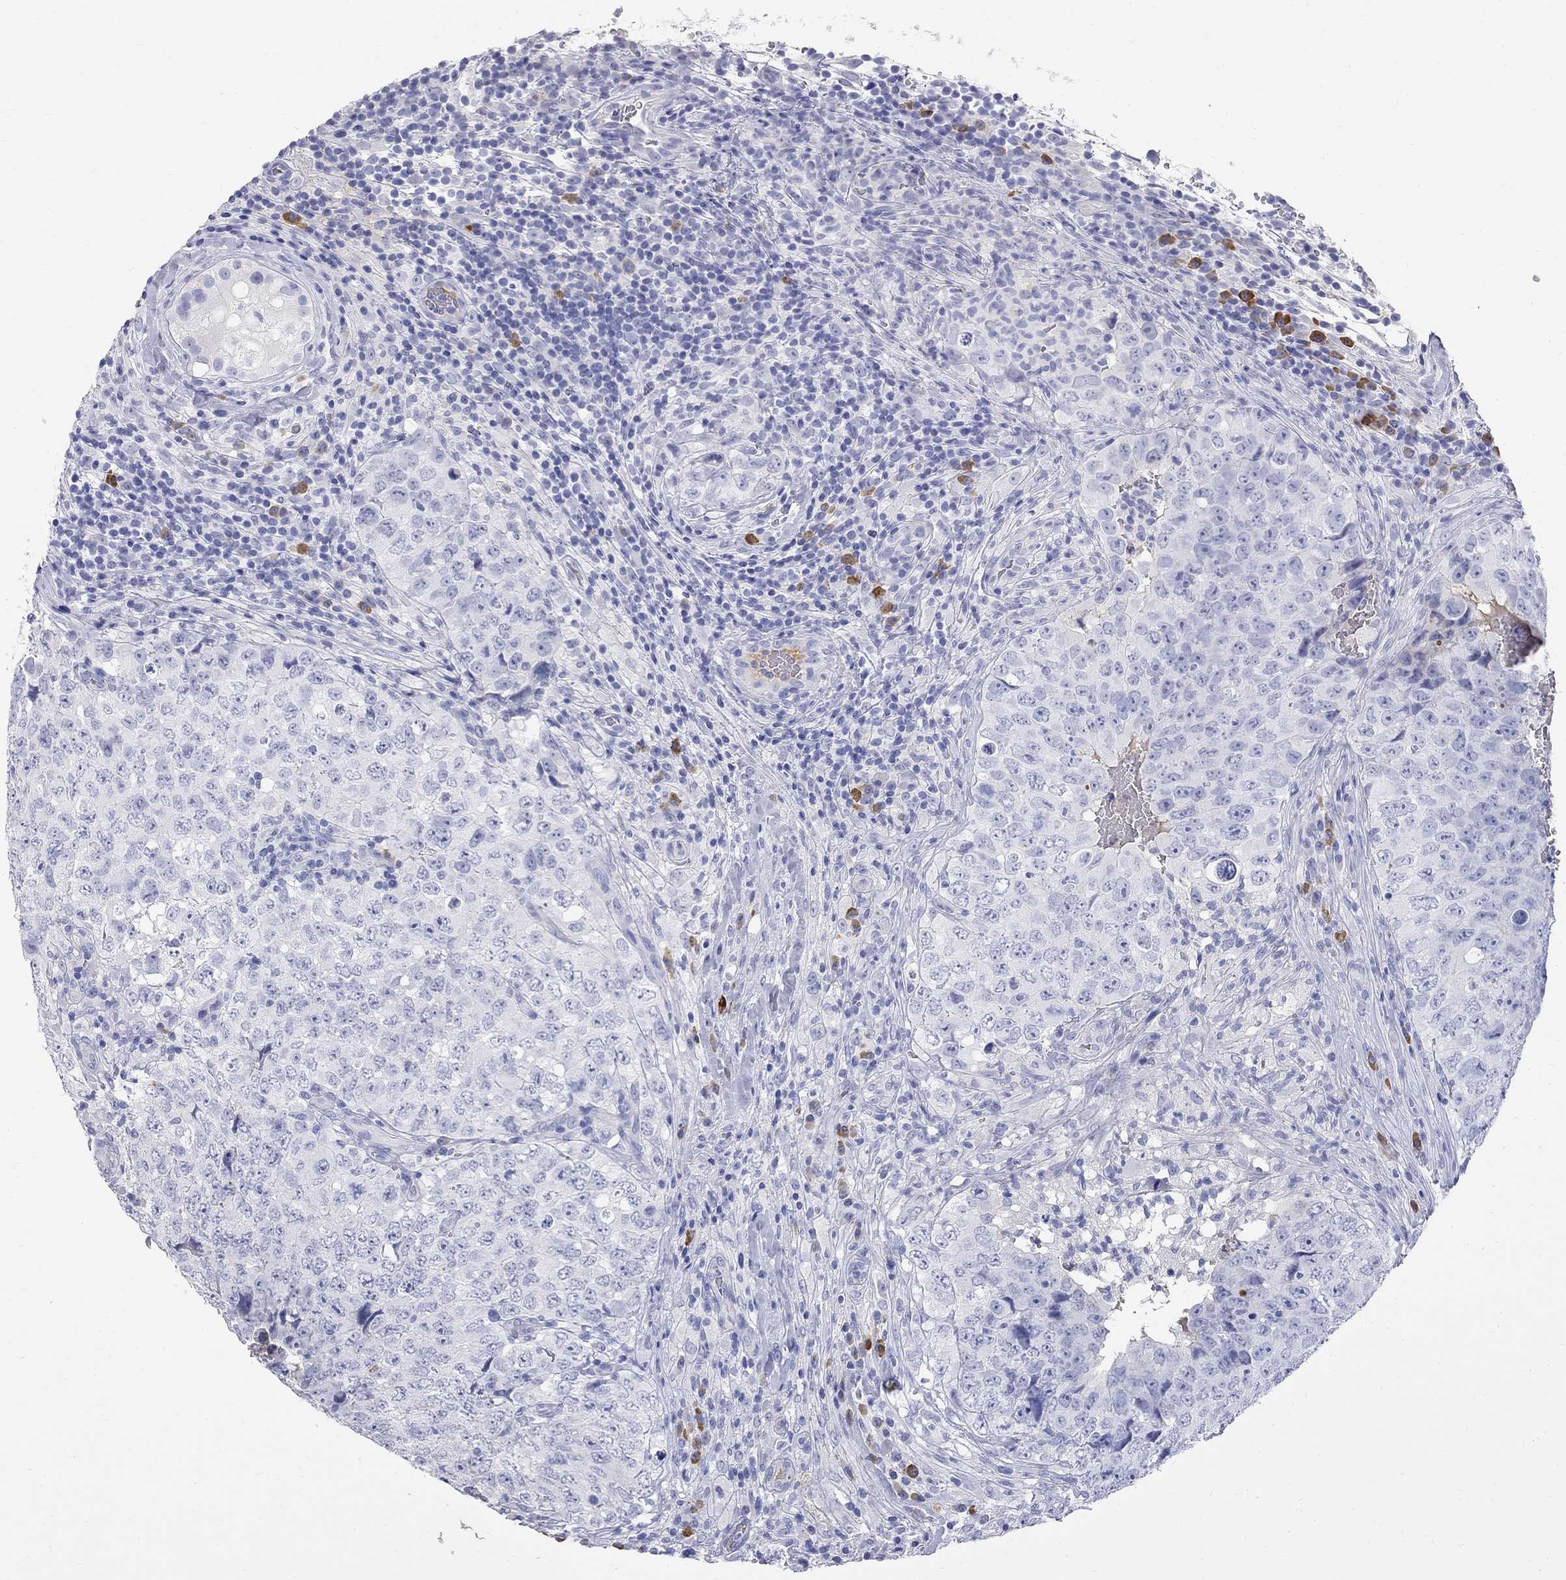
{"staining": {"intensity": "negative", "quantity": "none", "location": "none"}, "tissue": "testis cancer", "cell_type": "Tumor cells", "image_type": "cancer", "snomed": [{"axis": "morphology", "description": "Seminoma, NOS"}, {"axis": "topography", "description": "Testis"}], "caption": "This is an IHC photomicrograph of human testis cancer. There is no staining in tumor cells.", "gene": "PHOX2B", "patient": {"sex": "male", "age": 34}}